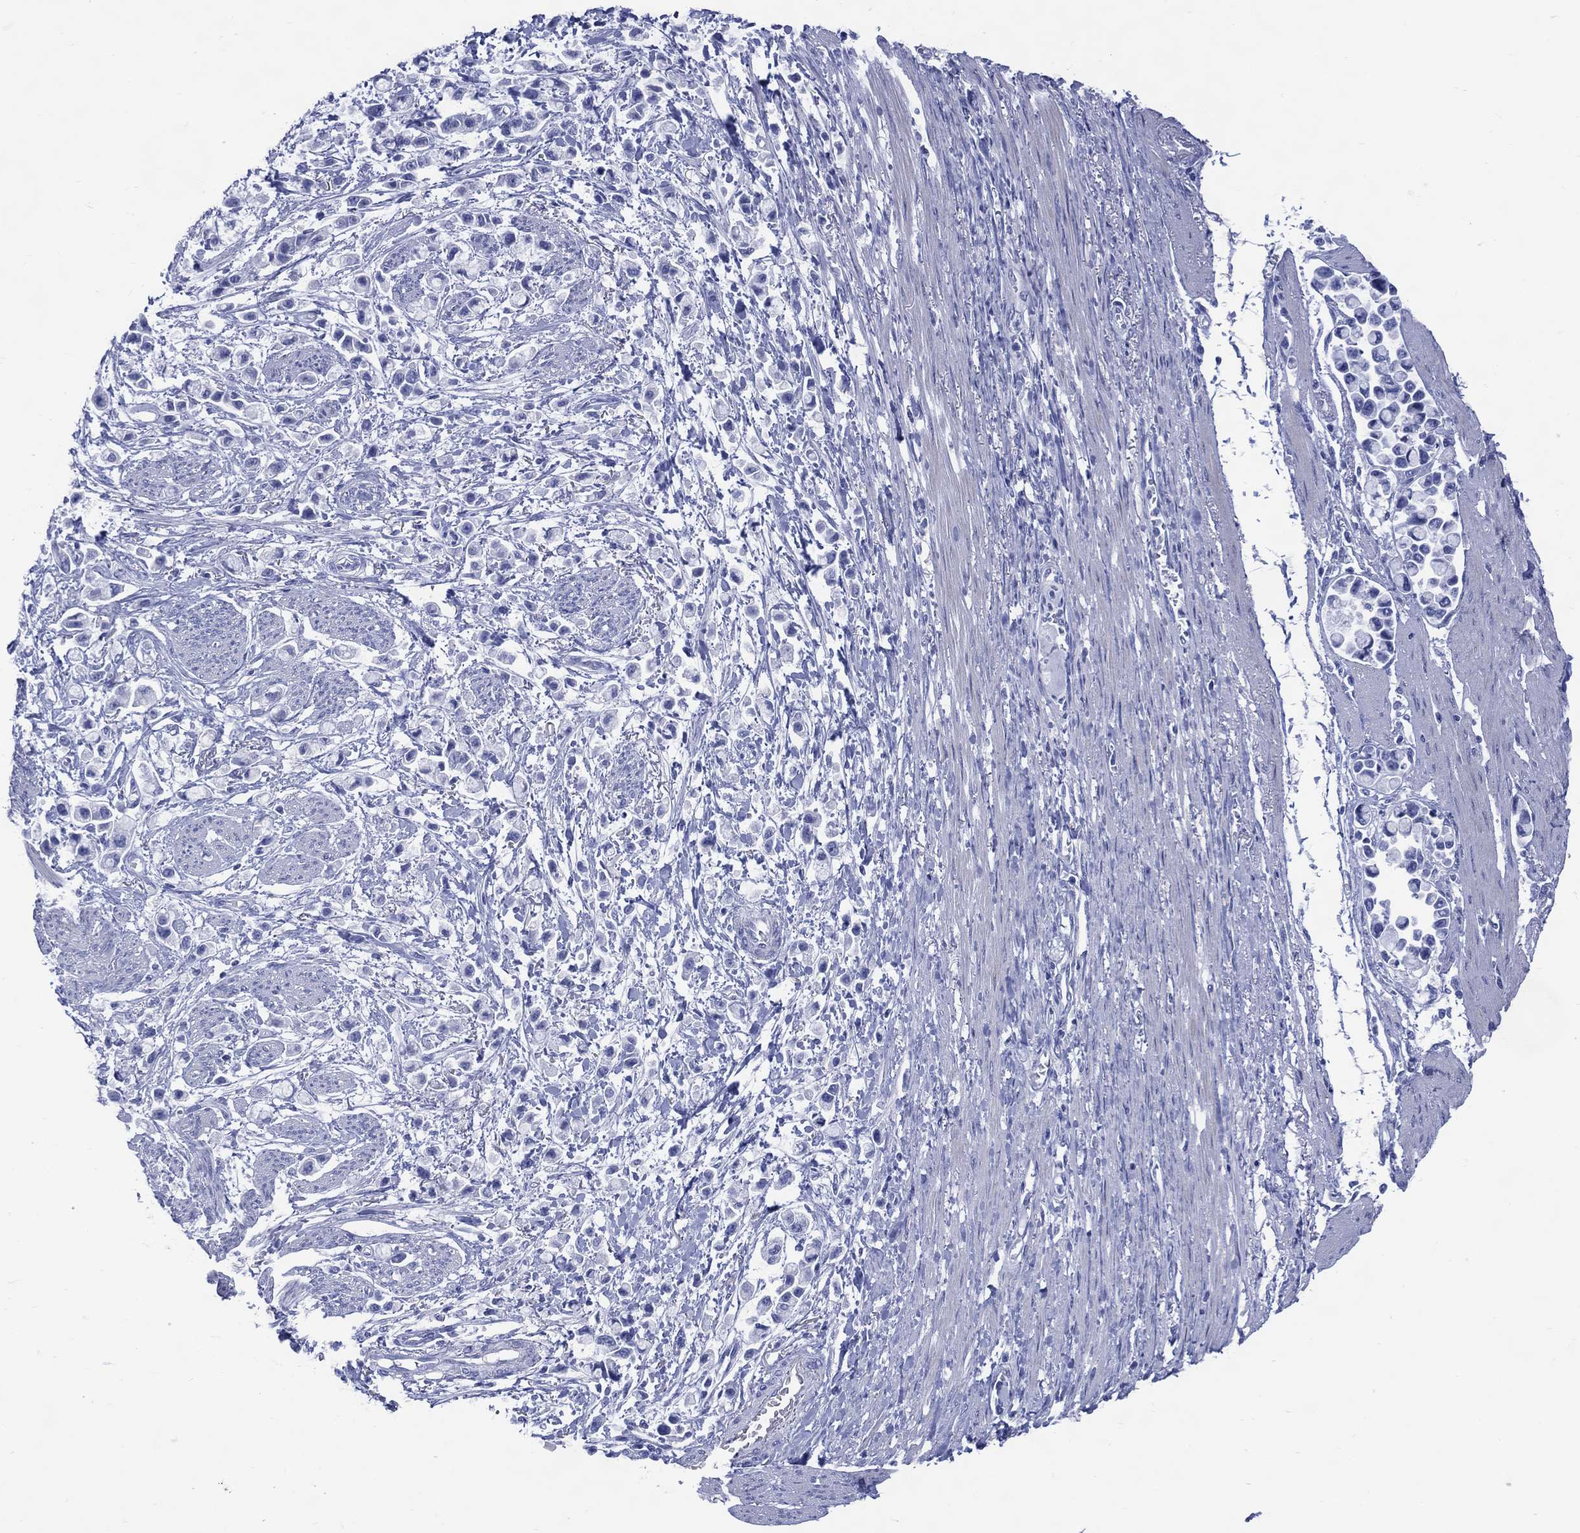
{"staining": {"intensity": "negative", "quantity": "none", "location": "none"}, "tissue": "stomach cancer", "cell_type": "Tumor cells", "image_type": "cancer", "snomed": [{"axis": "morphology", "description": "Adenocarcinoma, NOS"}, {"axis": "topography", "description": "Stomach"}], "caption": "This is an IHC photomicrograph of human stomach cancer (adenocarcinoma). There is no positivity in tumor cells.", "gene": "LRRD1", "patient": {"sex": "female", "age": 81}}